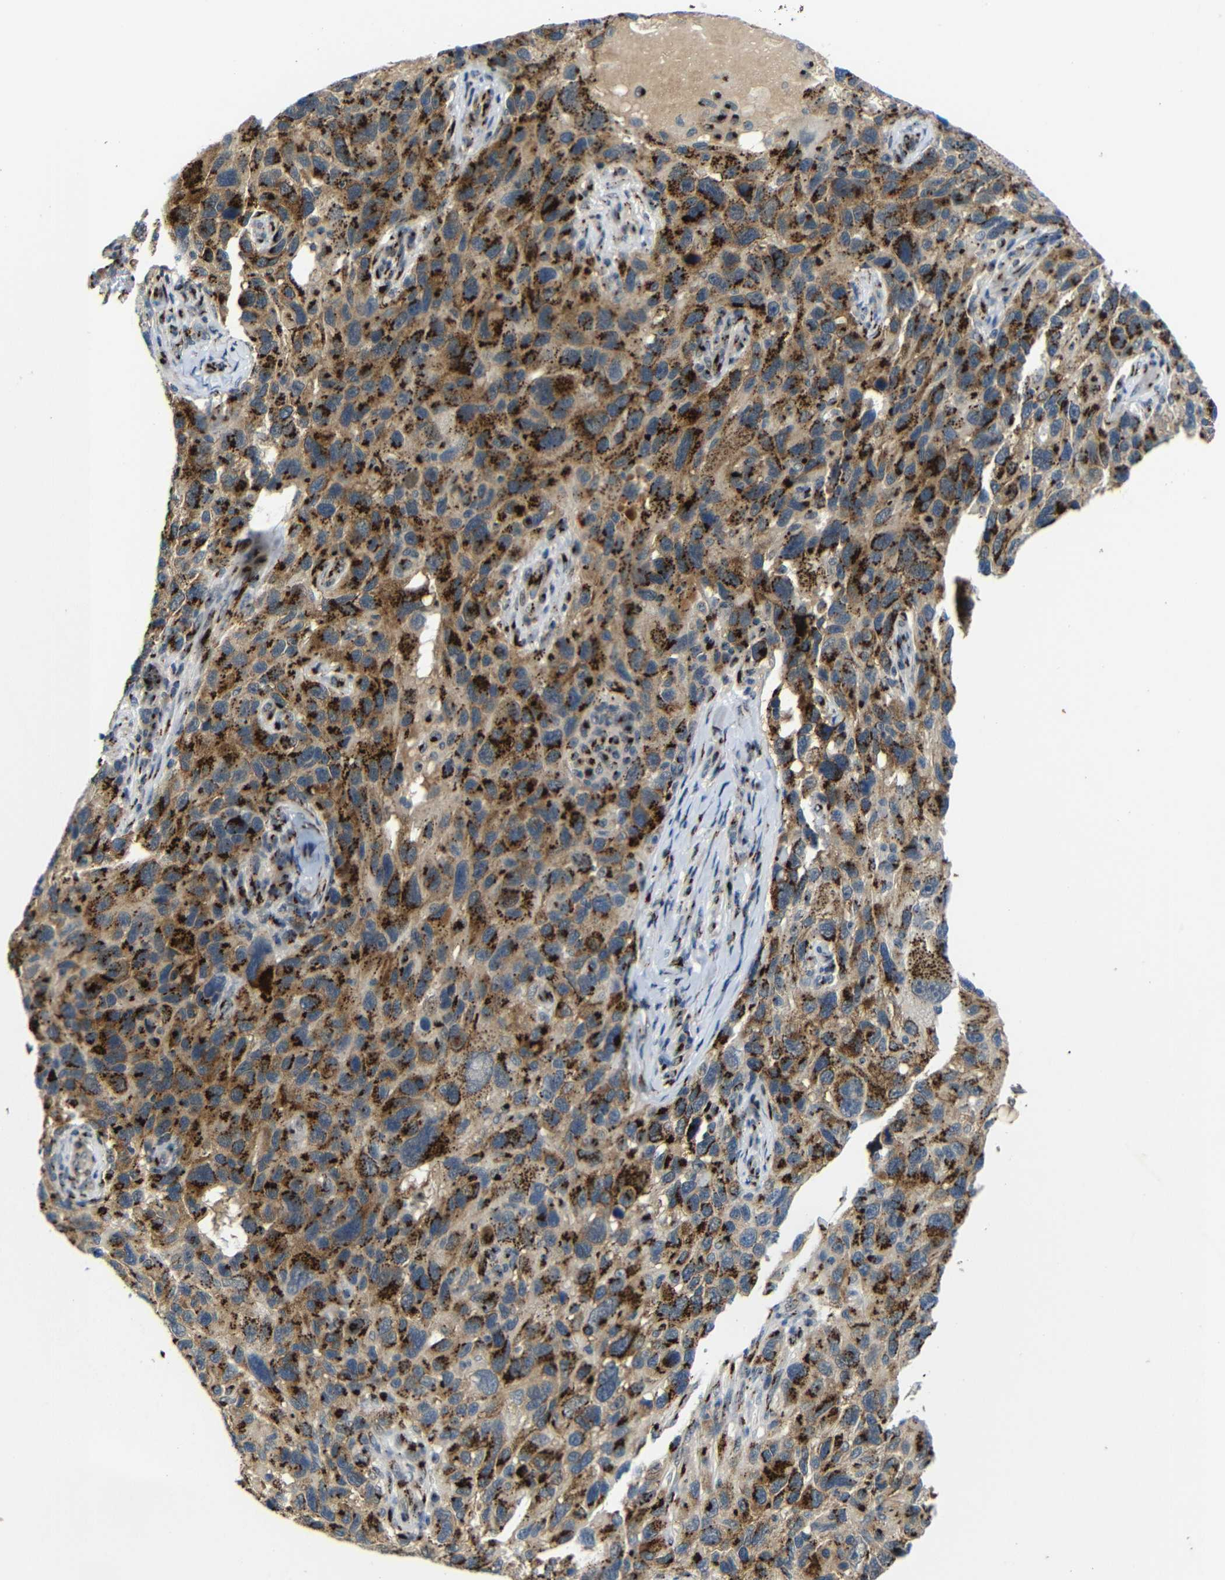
{"staining": {"intensity": "strong", "quantity": ">75%", "location": "cytoplasmic/membranous"}, "tissue": "melanoma", "cell_type": "Tumor cells", "image_type": "cancer", "snomed": [{"axis": "morphology", "description": "Malignant melanoma, NOS"}, {"axis": "topography", "description": "Skin"}], "caption": "Tumor cells show strong cytoplasmic/membranous positivity in approximately >75% of cells in malignant melanoma.", "gene": "TGOLN2", "patient": {"sex": "male", "age": 53}}